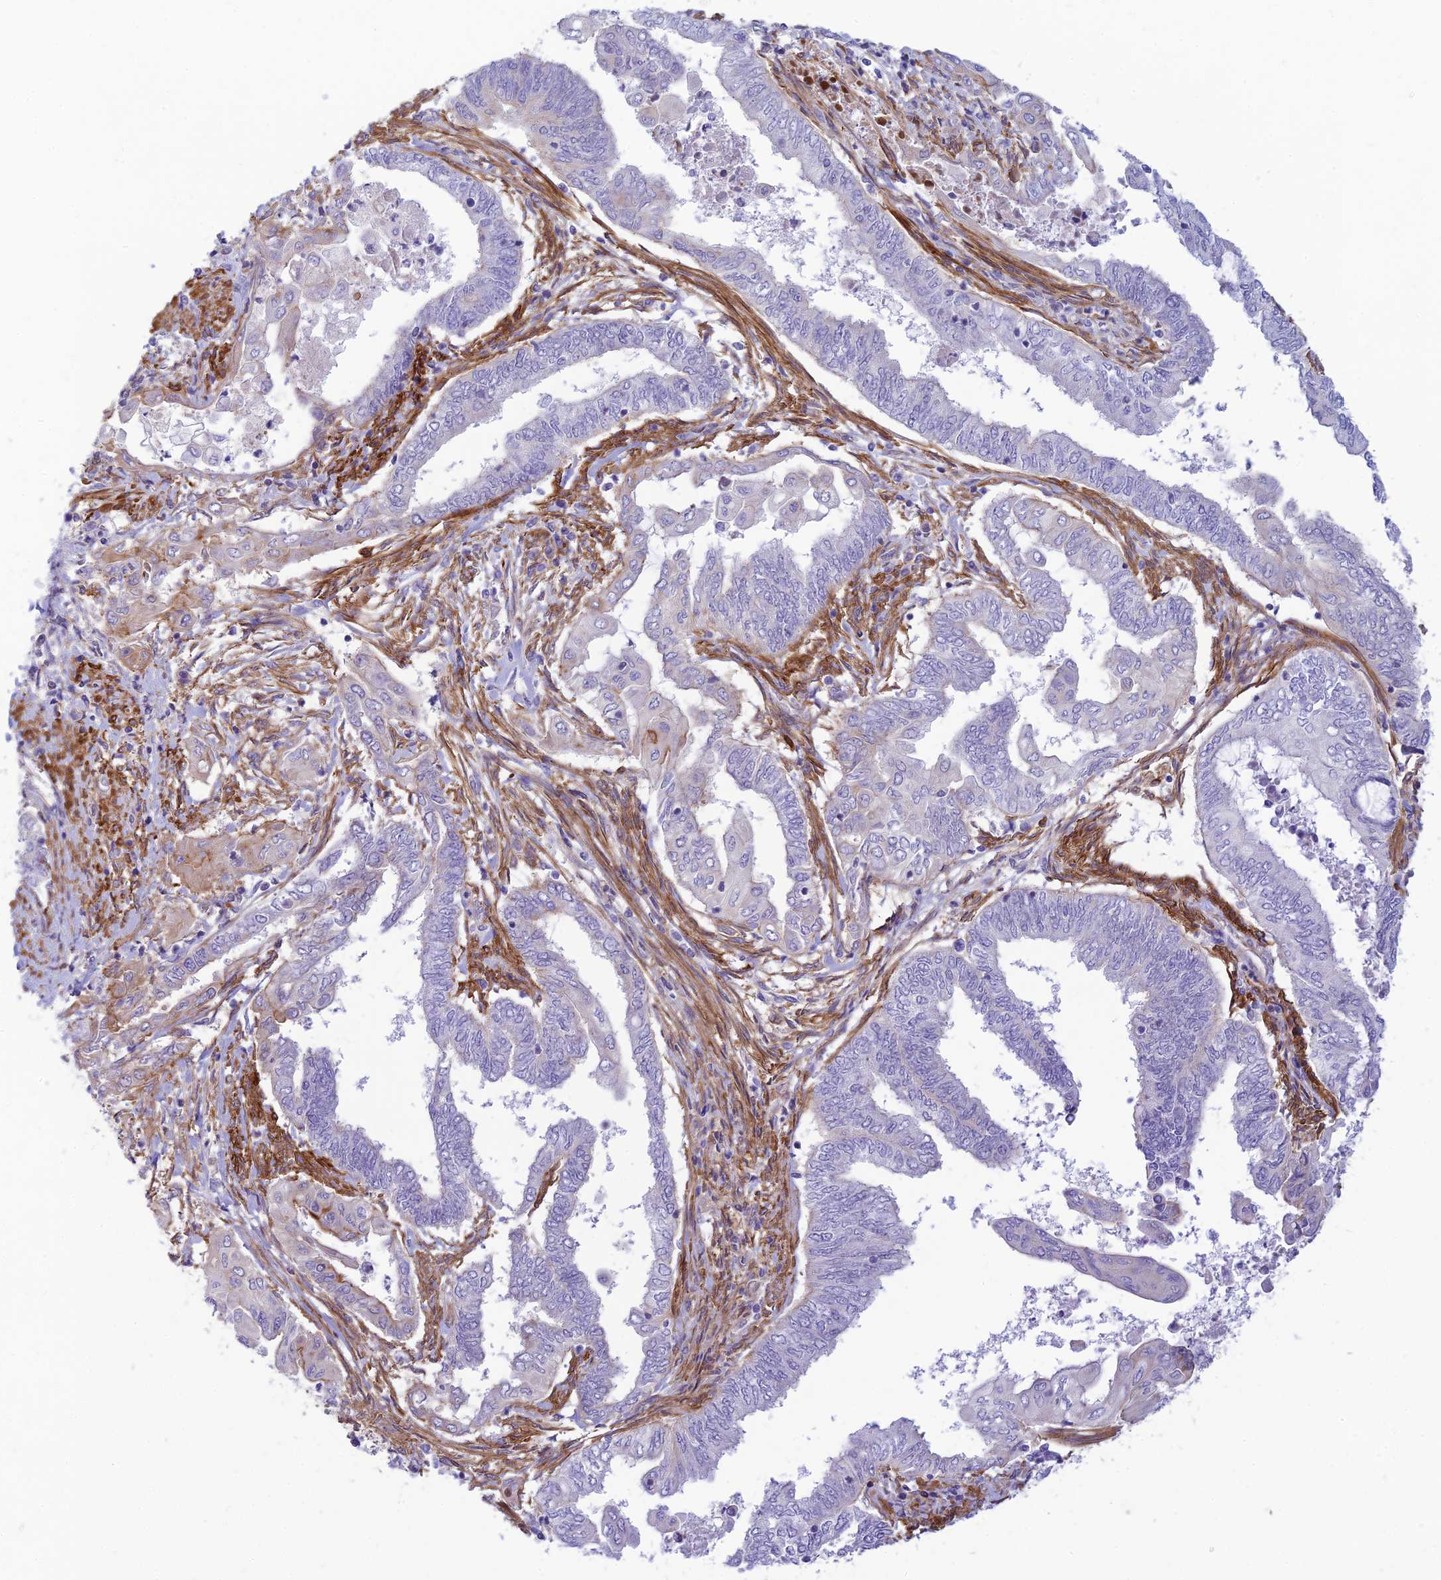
{"staining": {"intensity": "negative", "quantity": "none", "location": "none"}, "tissue": "endometrial cancer", "cell_type": "Tumor cells", "image_type": "cancer", "snomed": [{"axis": "morphology", "description": "Adenocarcinoma, NOS"}, {"axis": "topography", "description": "Uterus"}, {"axis": "topography", "description": "Endometrium"}], "caption": "Immunohistochemical staining of human endometrial adenocarcinoma demonstrates no significant expression in tumor cells.", "gene": "FBXW4", "patient": {"sex": "female", "age": 70}}